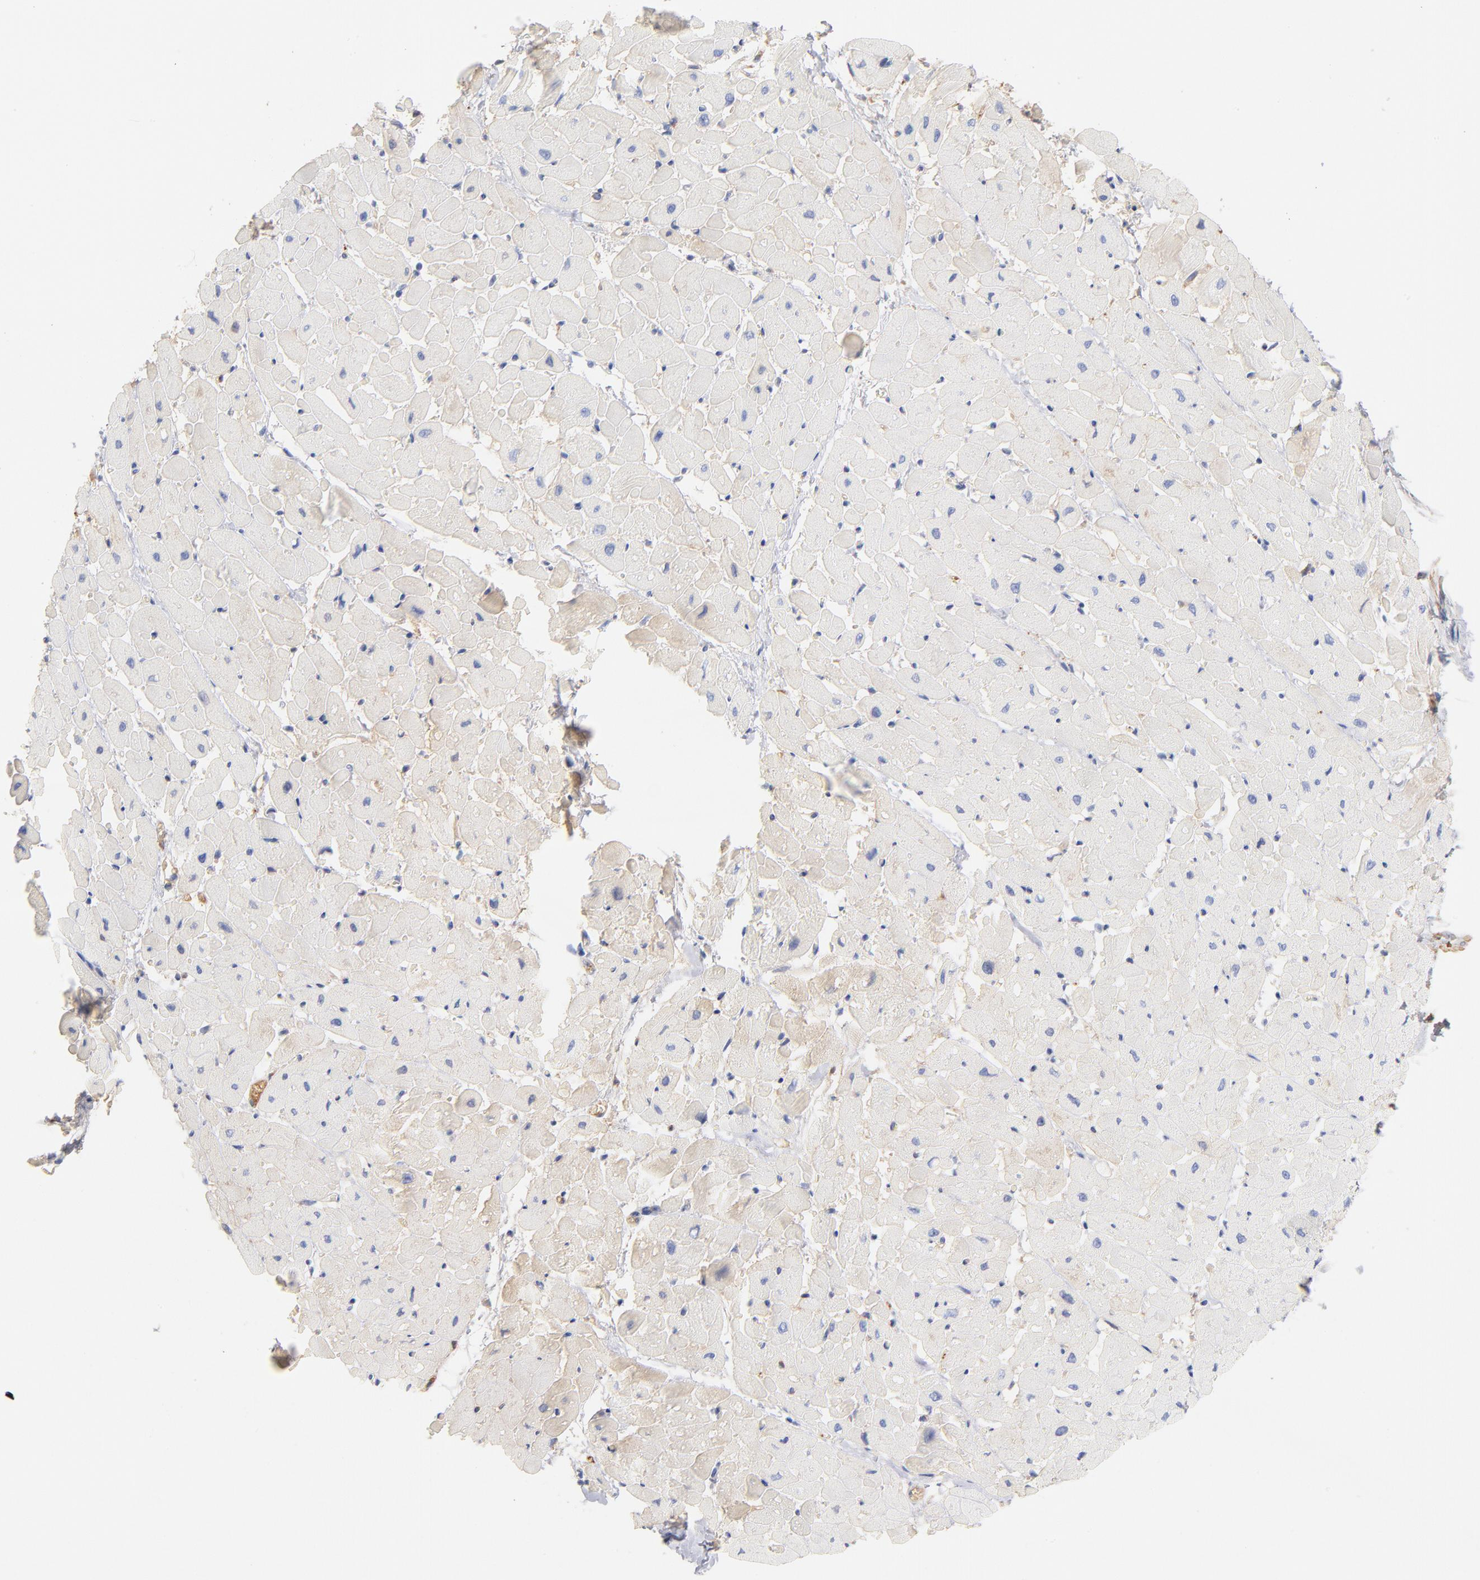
{"staining": {"intensity": "negative", "quantity": "none", "location": "none"}, "tissue": "heart muscle", "cell_type": "Cardiomyocytes", "image_type": "normal", "snomed": [{"axis": "morphology", "description": "Normal tissue, NOS"}, {"axis": "topography", "description": "Heart"}], "caption": "Immunohistochemical staining of normal human heart muscle exhibits no significant expression in cardiomyocytes.", "gene": "C3", "patient": {"sex": "male", "age": 45}}